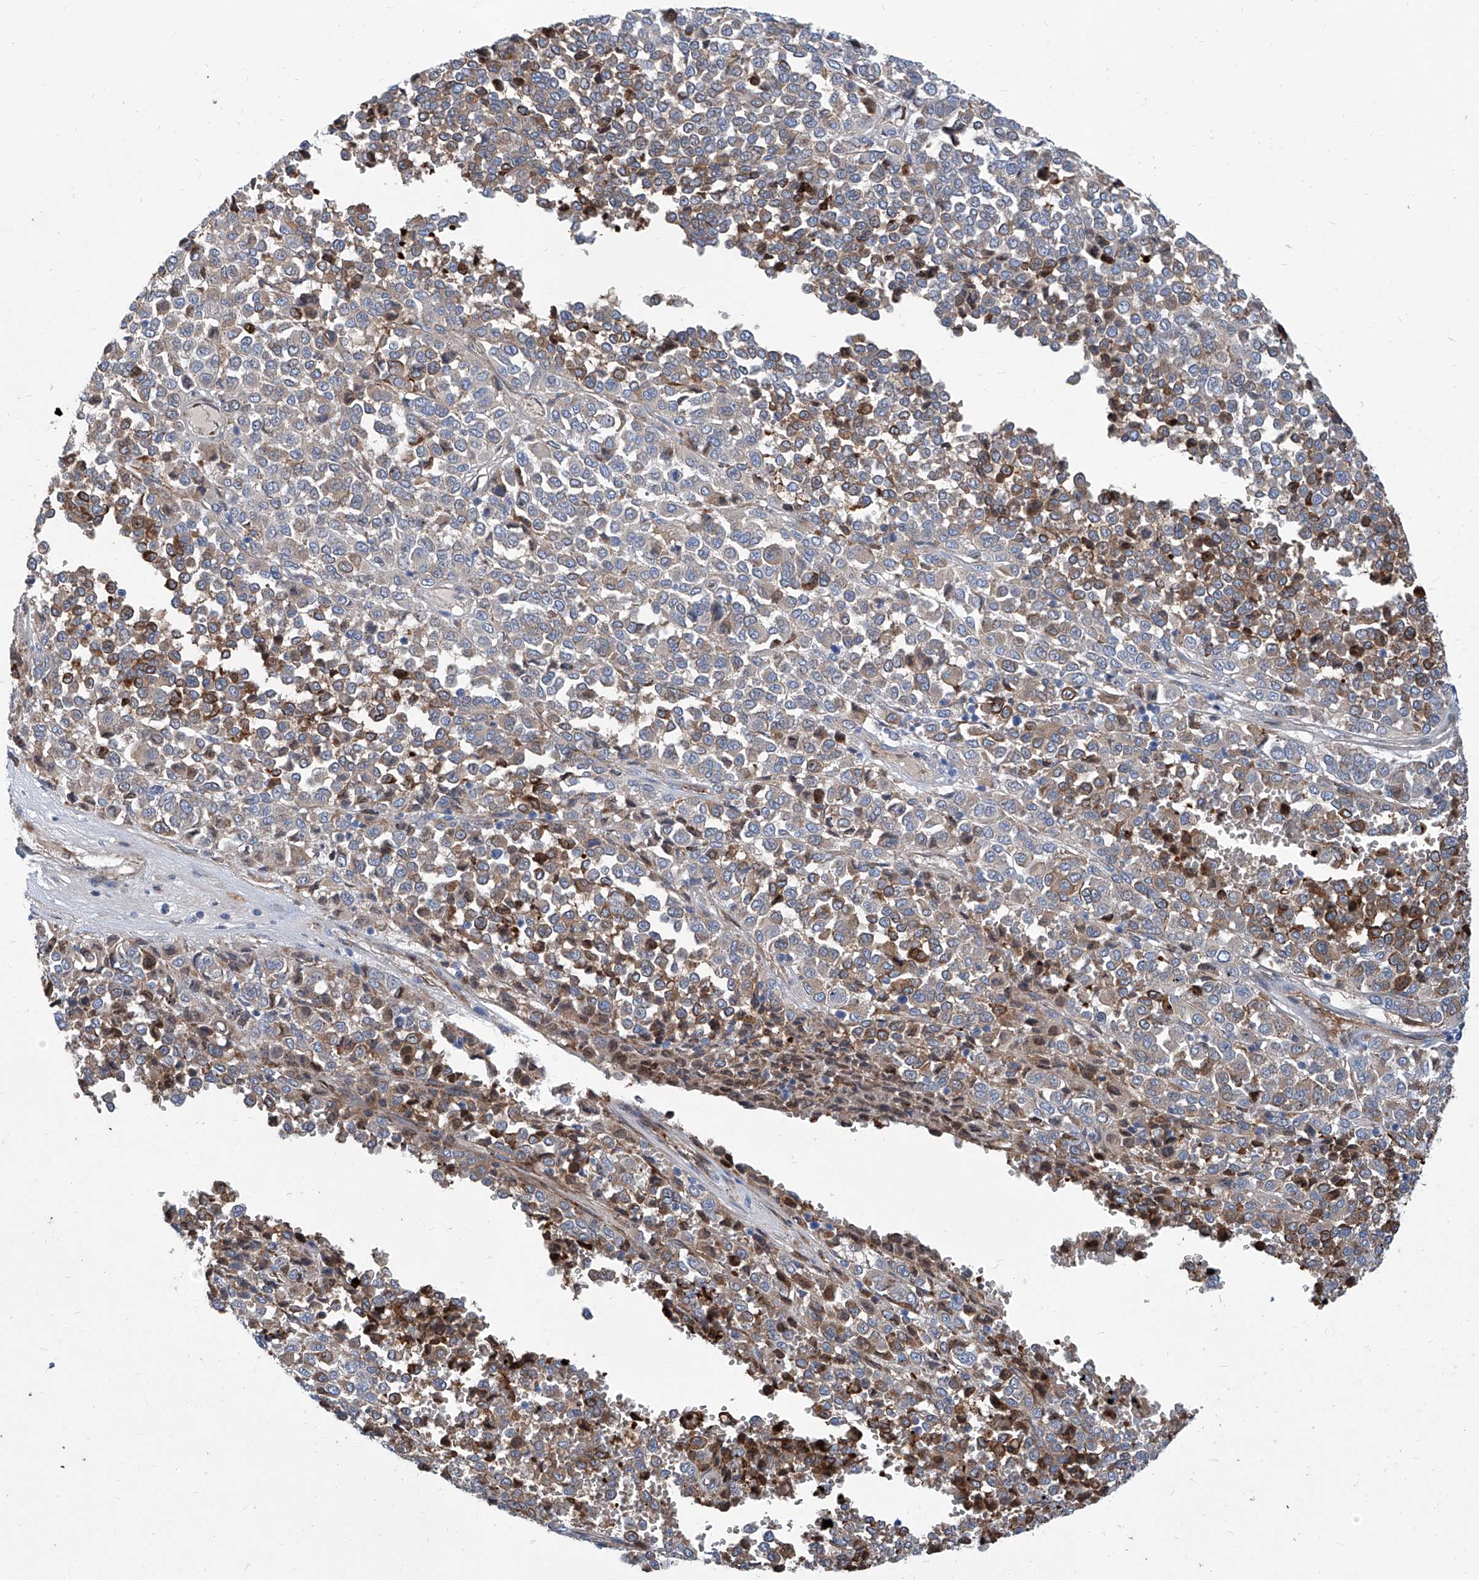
{"staining": {"intensity": "moderate", "quantity": "25%-75%", "location": "cytoplasmic/membranous"}, "tissue": "melanoma", "cell_type": "Tumor cells", "image_type": "cancer", "snomed": [{"axis": "morphology", "description": "Malignant melanoma, Metastatic site"}, {"axis": "topography", "description": "Pancreas"}], "caption": "Malignant melanoma (metastatic site) stained with DAB (3,3'-diaminobenzidine) IHC demonstrates medium levels of moderate cytoplasmic/membranous expression in about 25%-75% of tumor cells.", "gene": "FPR2", "patient": {"sex": "female", "age": 30}}